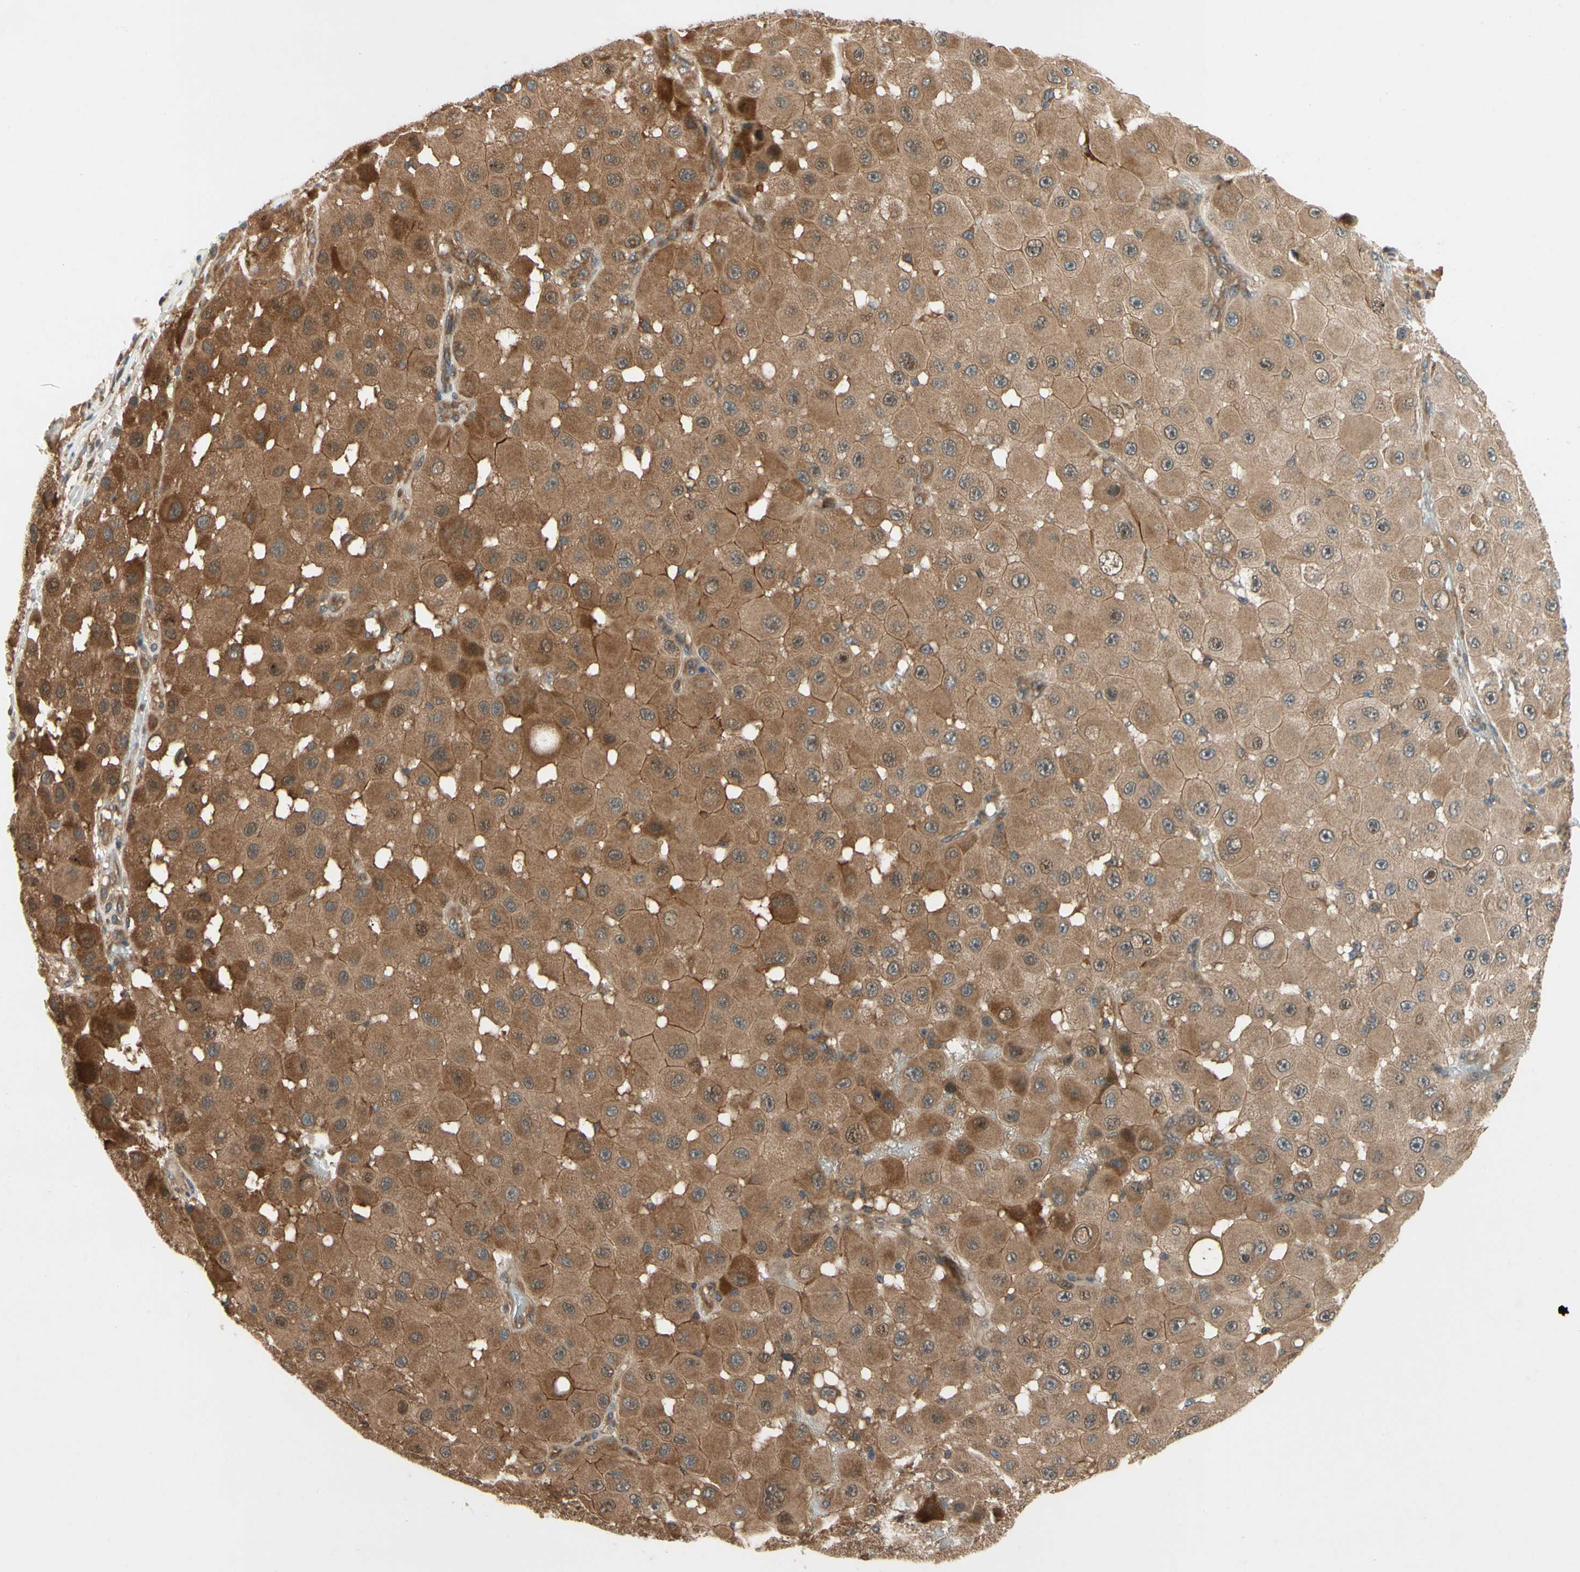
{"staining": {"intensity": "moderate", "quantity": ">75%", "location": "cytoplasmic/membranous"}, "tissue": "melanoma", "cell_type": "Tumor cells", "image_type": "cancer", "snomed": [{"axis": "morphology", "description": "Malignant melanoma, NOS"}, {"axis": "topography", "description": "Skin"}], "caption": "This photomicrograph reveals immunohistochemistry staining of melanoma, with medium moderate cytoplasmic/membranous expression in approximately >75% of tumor cells.", "gene": "TDRP", "patient": {"sex": "female", "age": 81}}